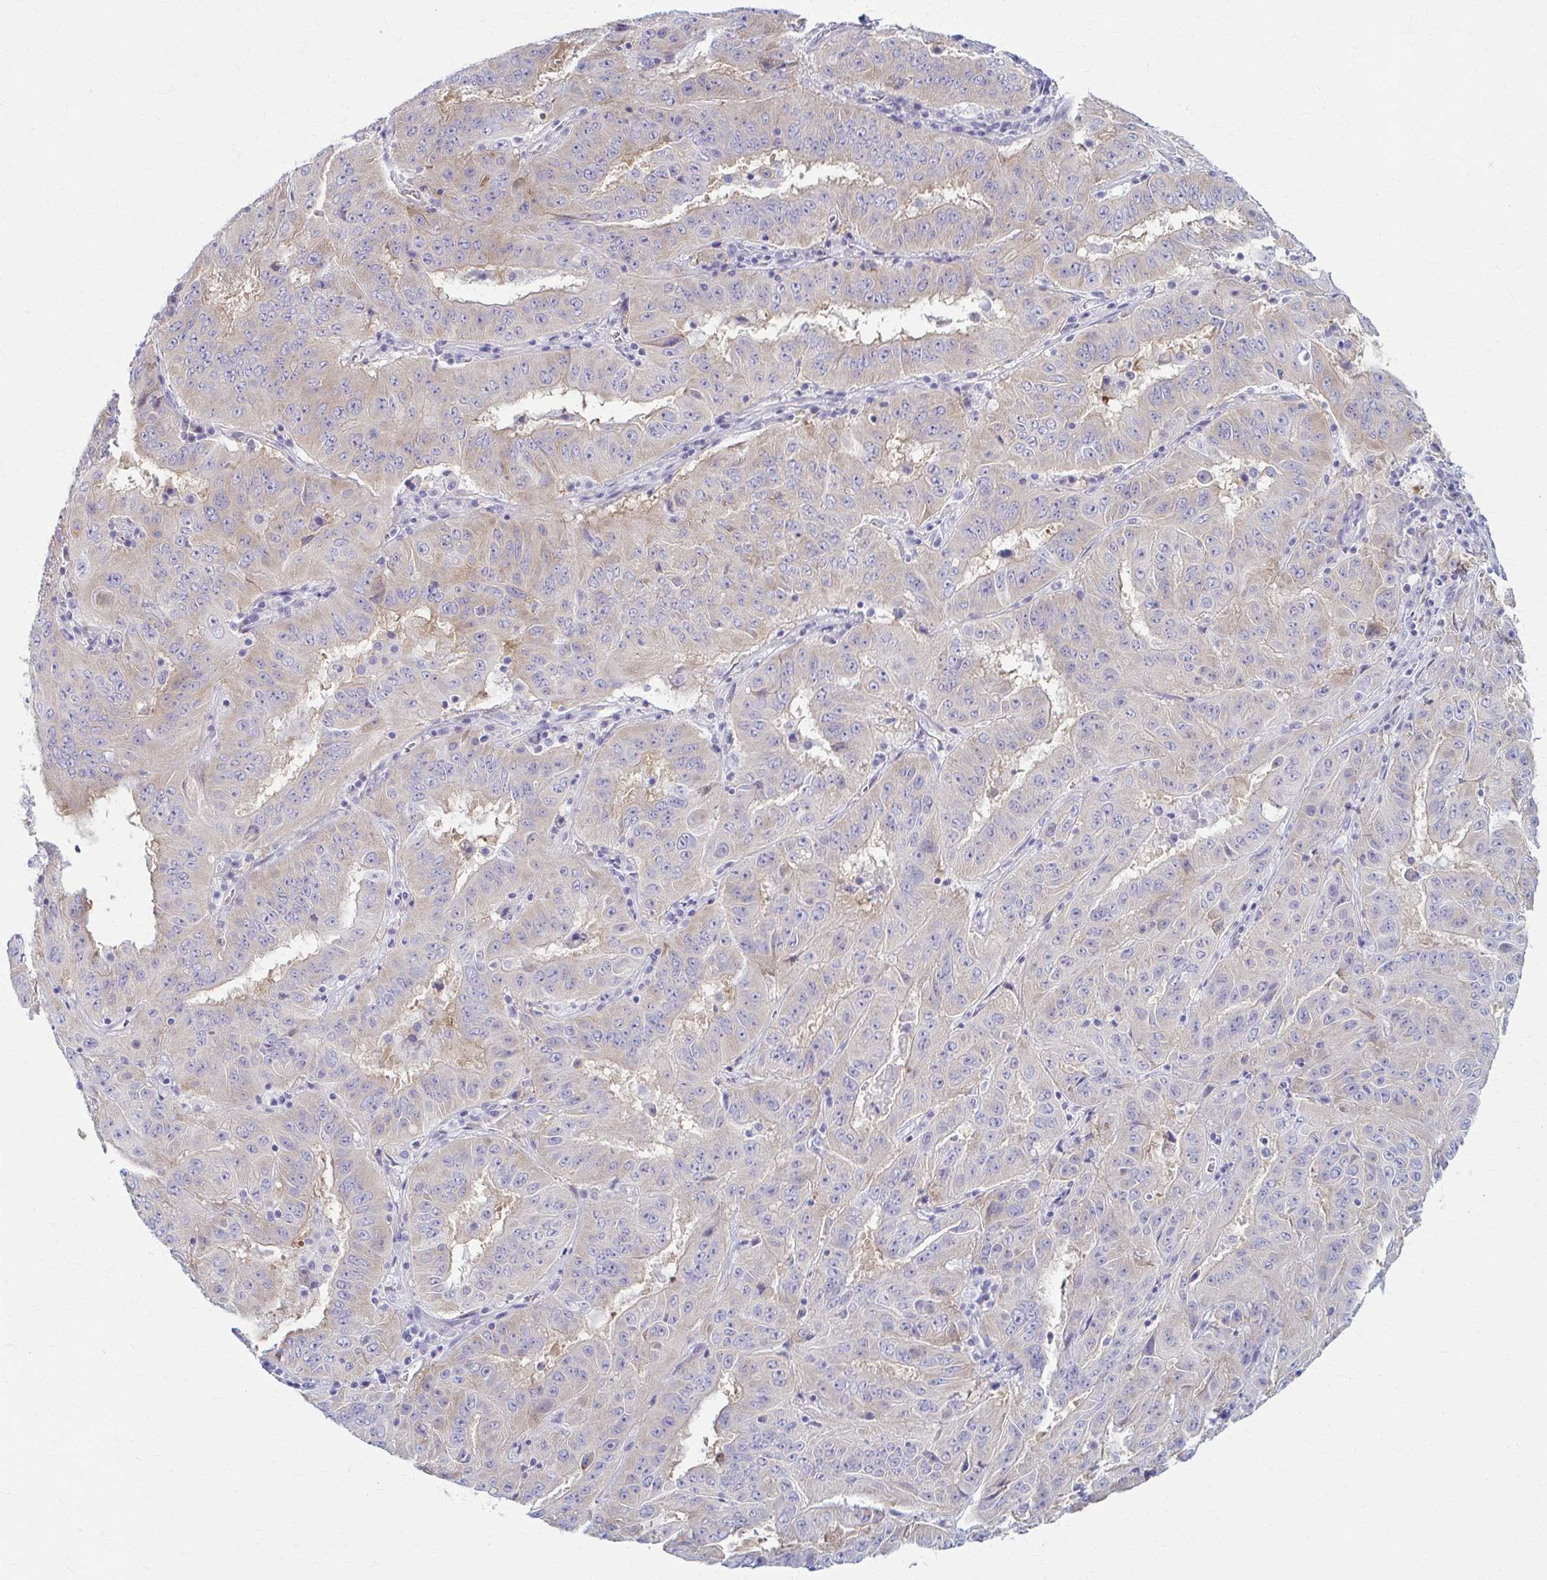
{"staining": {"intensity": "weak", "quantity": "<25%", "location": "cytoplasmic/membranous"}, "tissue": "pancreatic cancer", "cell_type": "Tumor cells", "image_type": "cancer", "snomed": [{"axis": "morphology", "description": "Adenocarcinoma, NOS"}, {"axis": "topography", "description": "Pancreas"}], "caption": "An IHC histopathology image of pancreatic cancer (adenocarcinoma) is shown. There is no staining in tumor cells of pancreatic cancer (adenocarcinoma).", "gene": "PRKRA", "patient": {"sex": "male", "age": 63}}